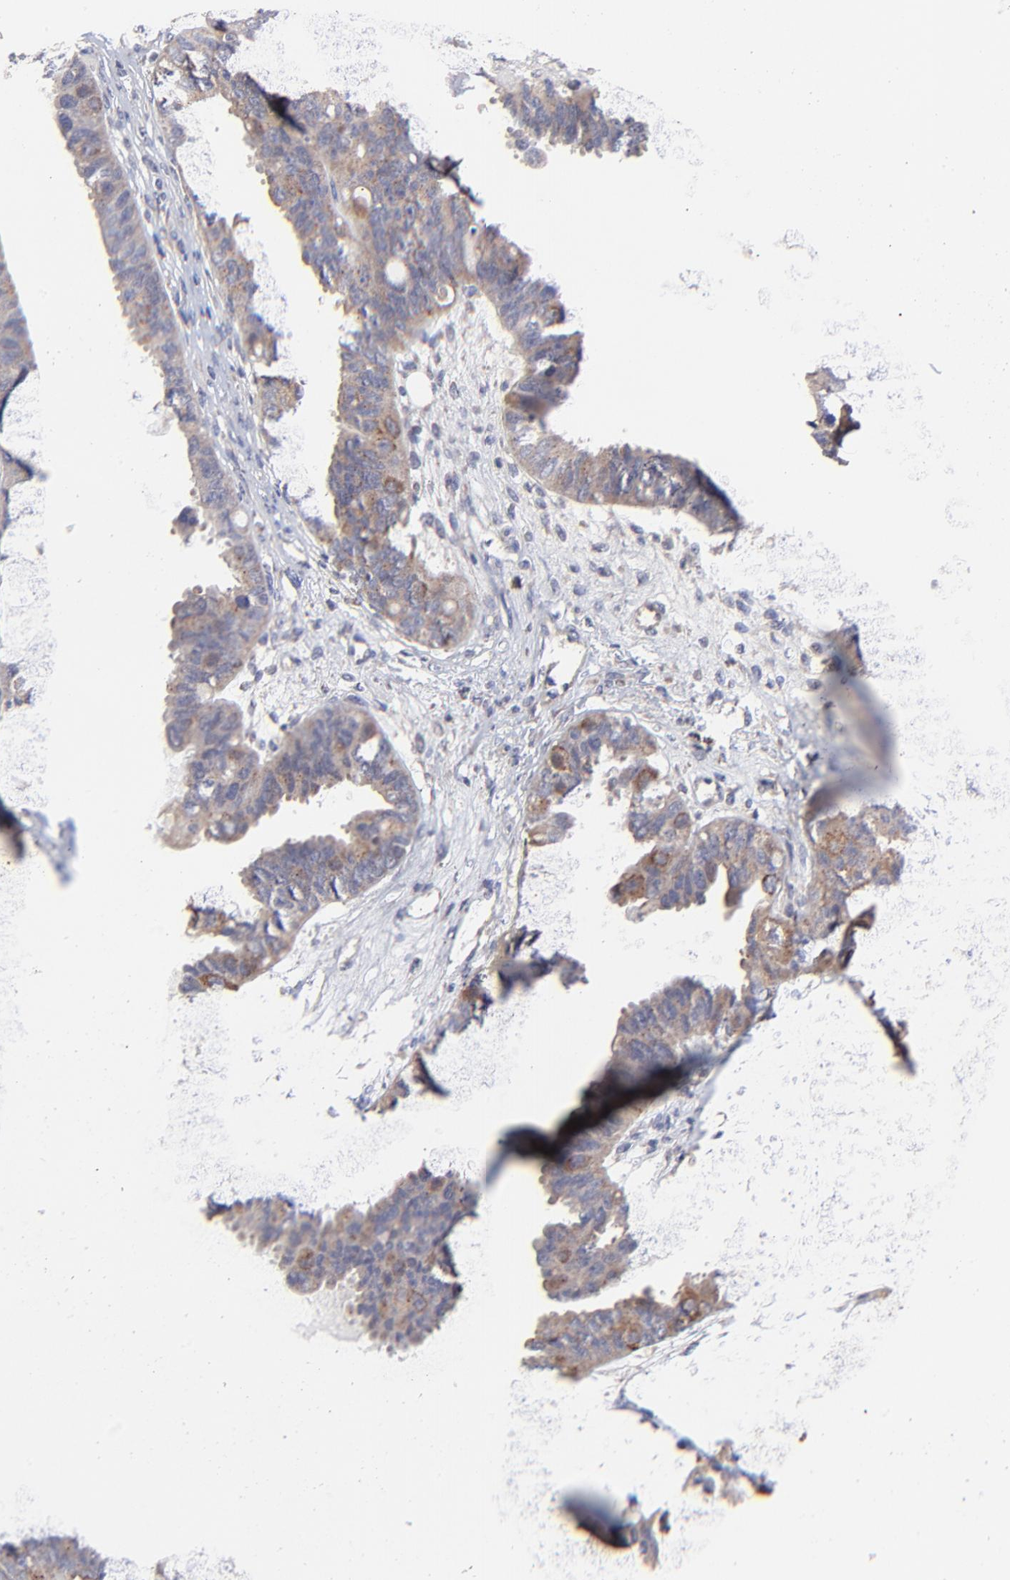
{"staining": {"intensity": "moderate", "quantity": ">75%", "location": "cytoplasmic/membranous"}, "tissue": "ovarian cancer", "cell_type": "Tumor cells", "image_type": "cancer", "snomed": [{"axis": "morphology", "description": "Carcinoma, endometroid"}, {"axis": "topography", "description": "Ovary"}], "caption": "Ovarian cancer (endometroid carcinoma) stained for a protein (brown) exhibits moderate cytoplasmic/membranous positive staining in approximately >75% of tumor cells.", "gene": "BAIAP2L2", "patient": {"sex": "female", "age": 85}}